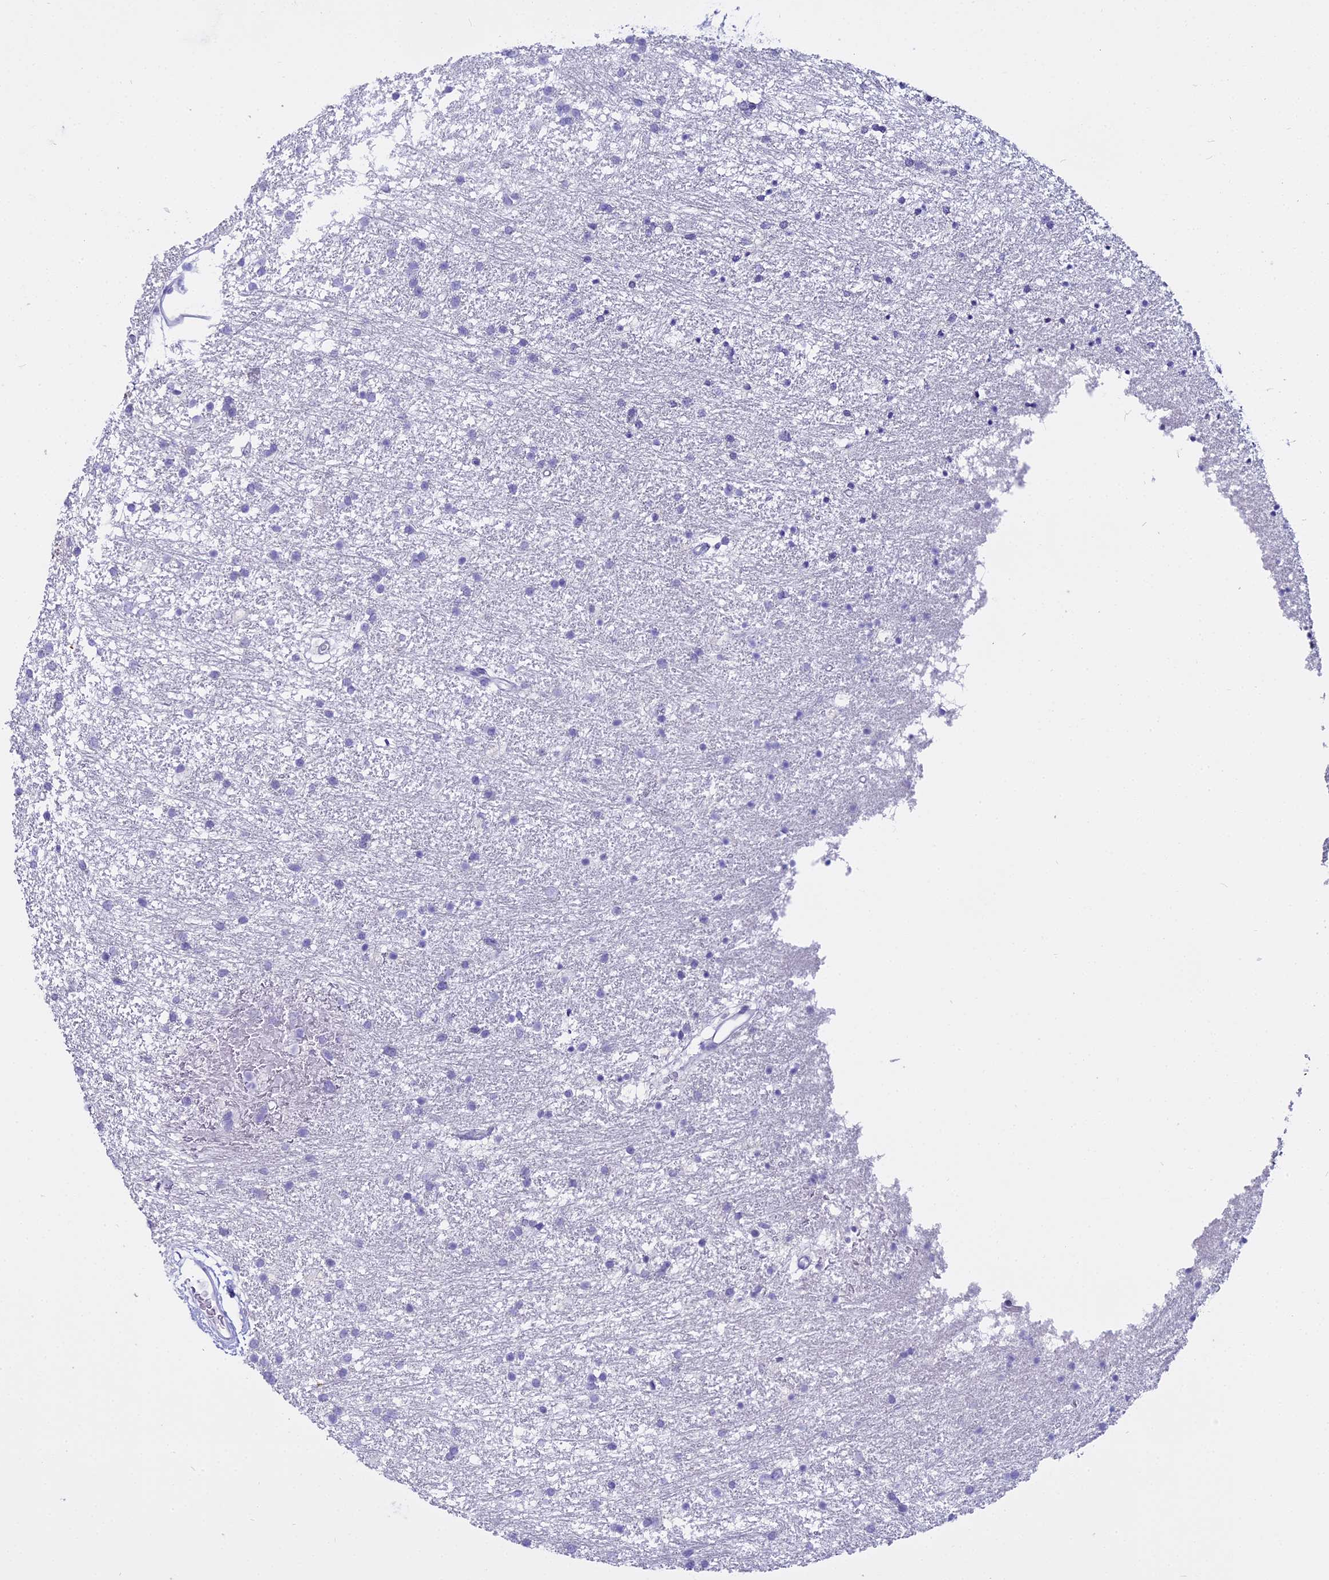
{"staining": {"intensity": "negative", "quantity": "none", "location": "none"}, "tissue": "glioma", "cell_type": "Tumor cells", "image_type": "cancer", "snomed": [{"axis": "morphology", "description": "Glioma, malignant, High grade"}, {"axis": "topography", "description": "Brain"}], "caption": "IHC of glioma reveals no positivity in tumor cells.", "gene": "ALPP", "patient": {"sex": "male", "age": 77}}